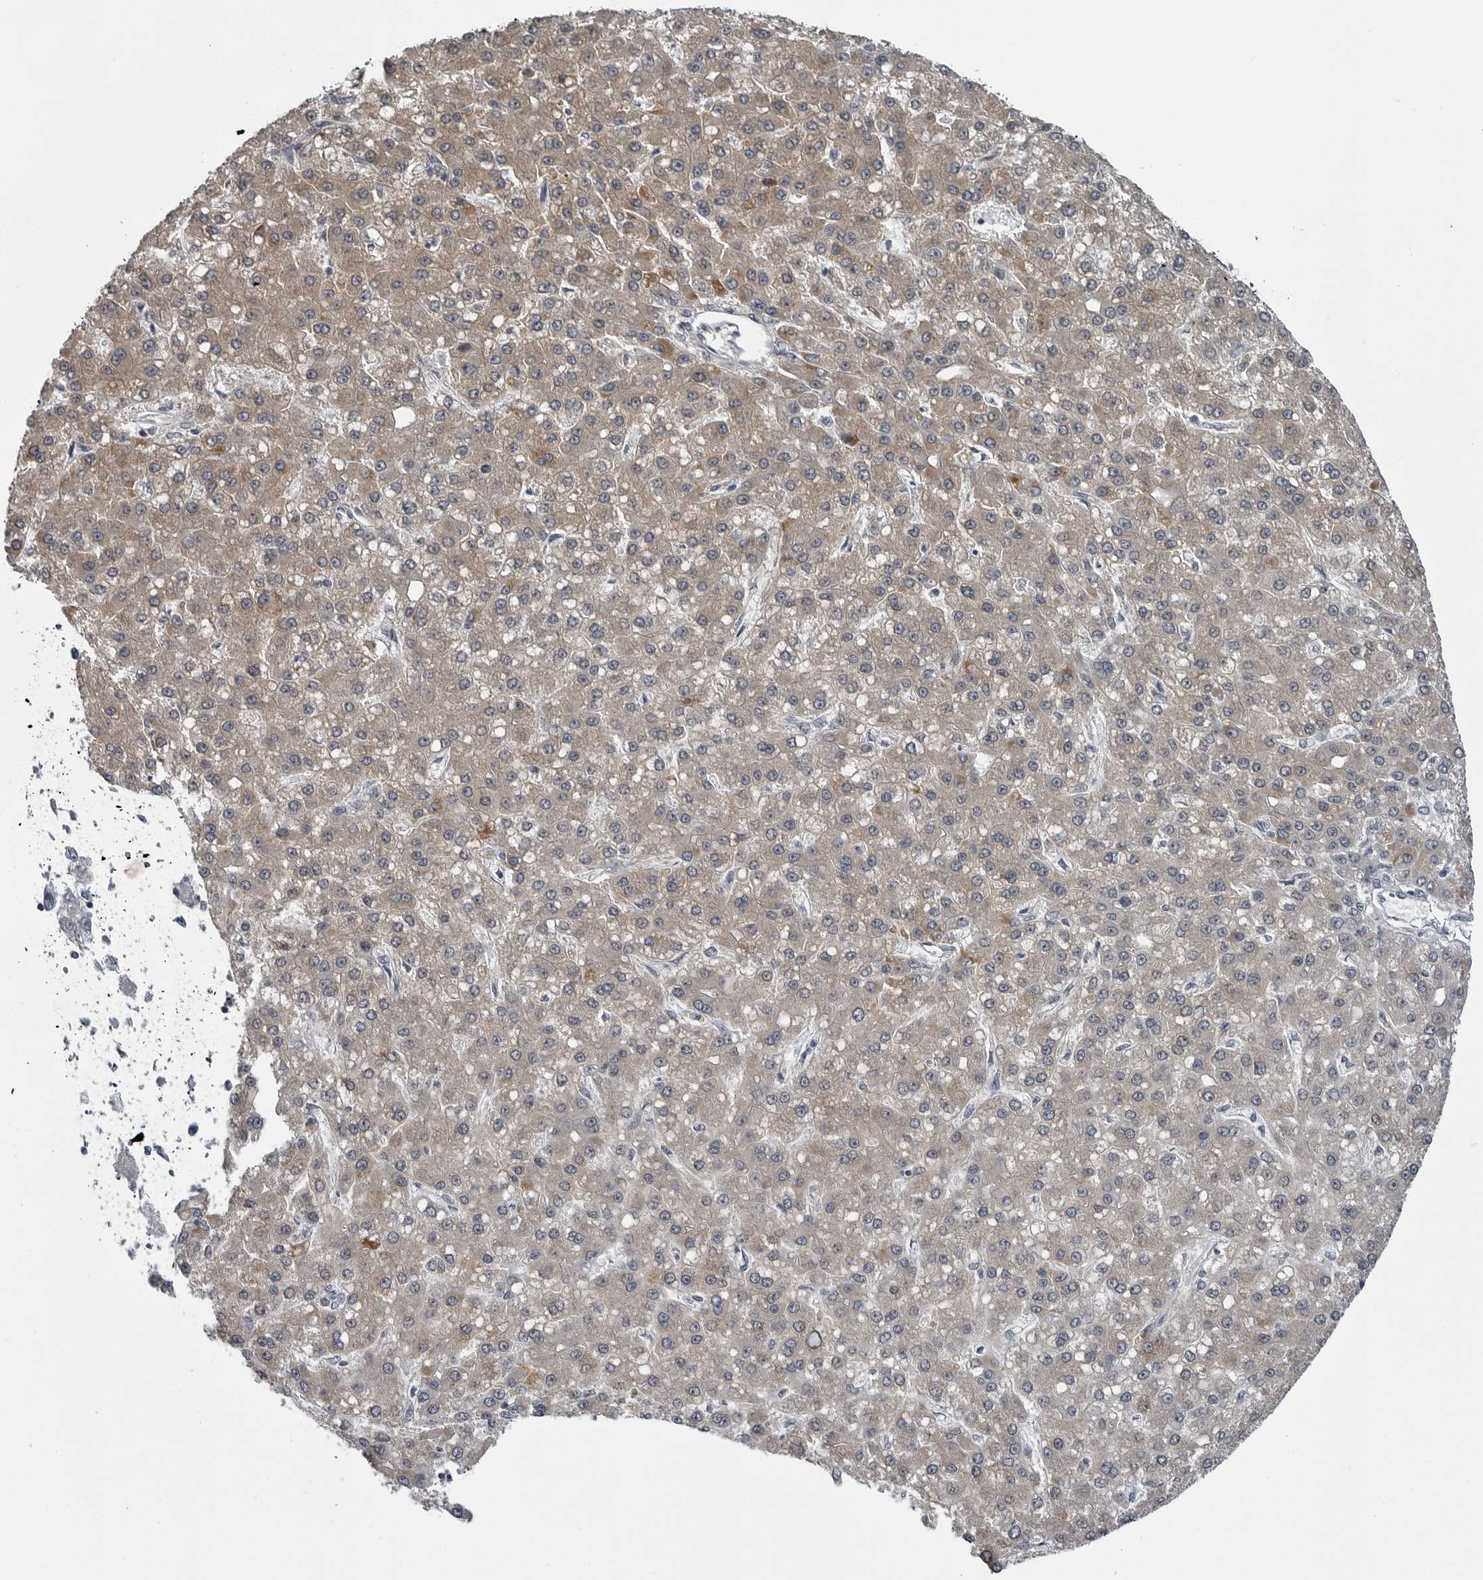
{"staining": {"intensity": "weak", "quantity": ">75%", "location": "cytoplasmic/membranous"}, "tissue": "liver cancer", "cell_type": "Tumor cells", "image_type": "cancer", "snomed": [{"axis": "morphology", "description": "Carcinoma, Hepatocellular, NOS"}, {"axis": "topography", "description": "Liver"}], "caption": "IHC image of human liver cancer (hepatocellular carcinoma) stained for a protein (brown), which displays low levels of weak cytoplasmic/membranous expression in approximately >75% of tumor cells.", "gene": "LYSMD1", "patient": {"sex": "male", "age": 67}}